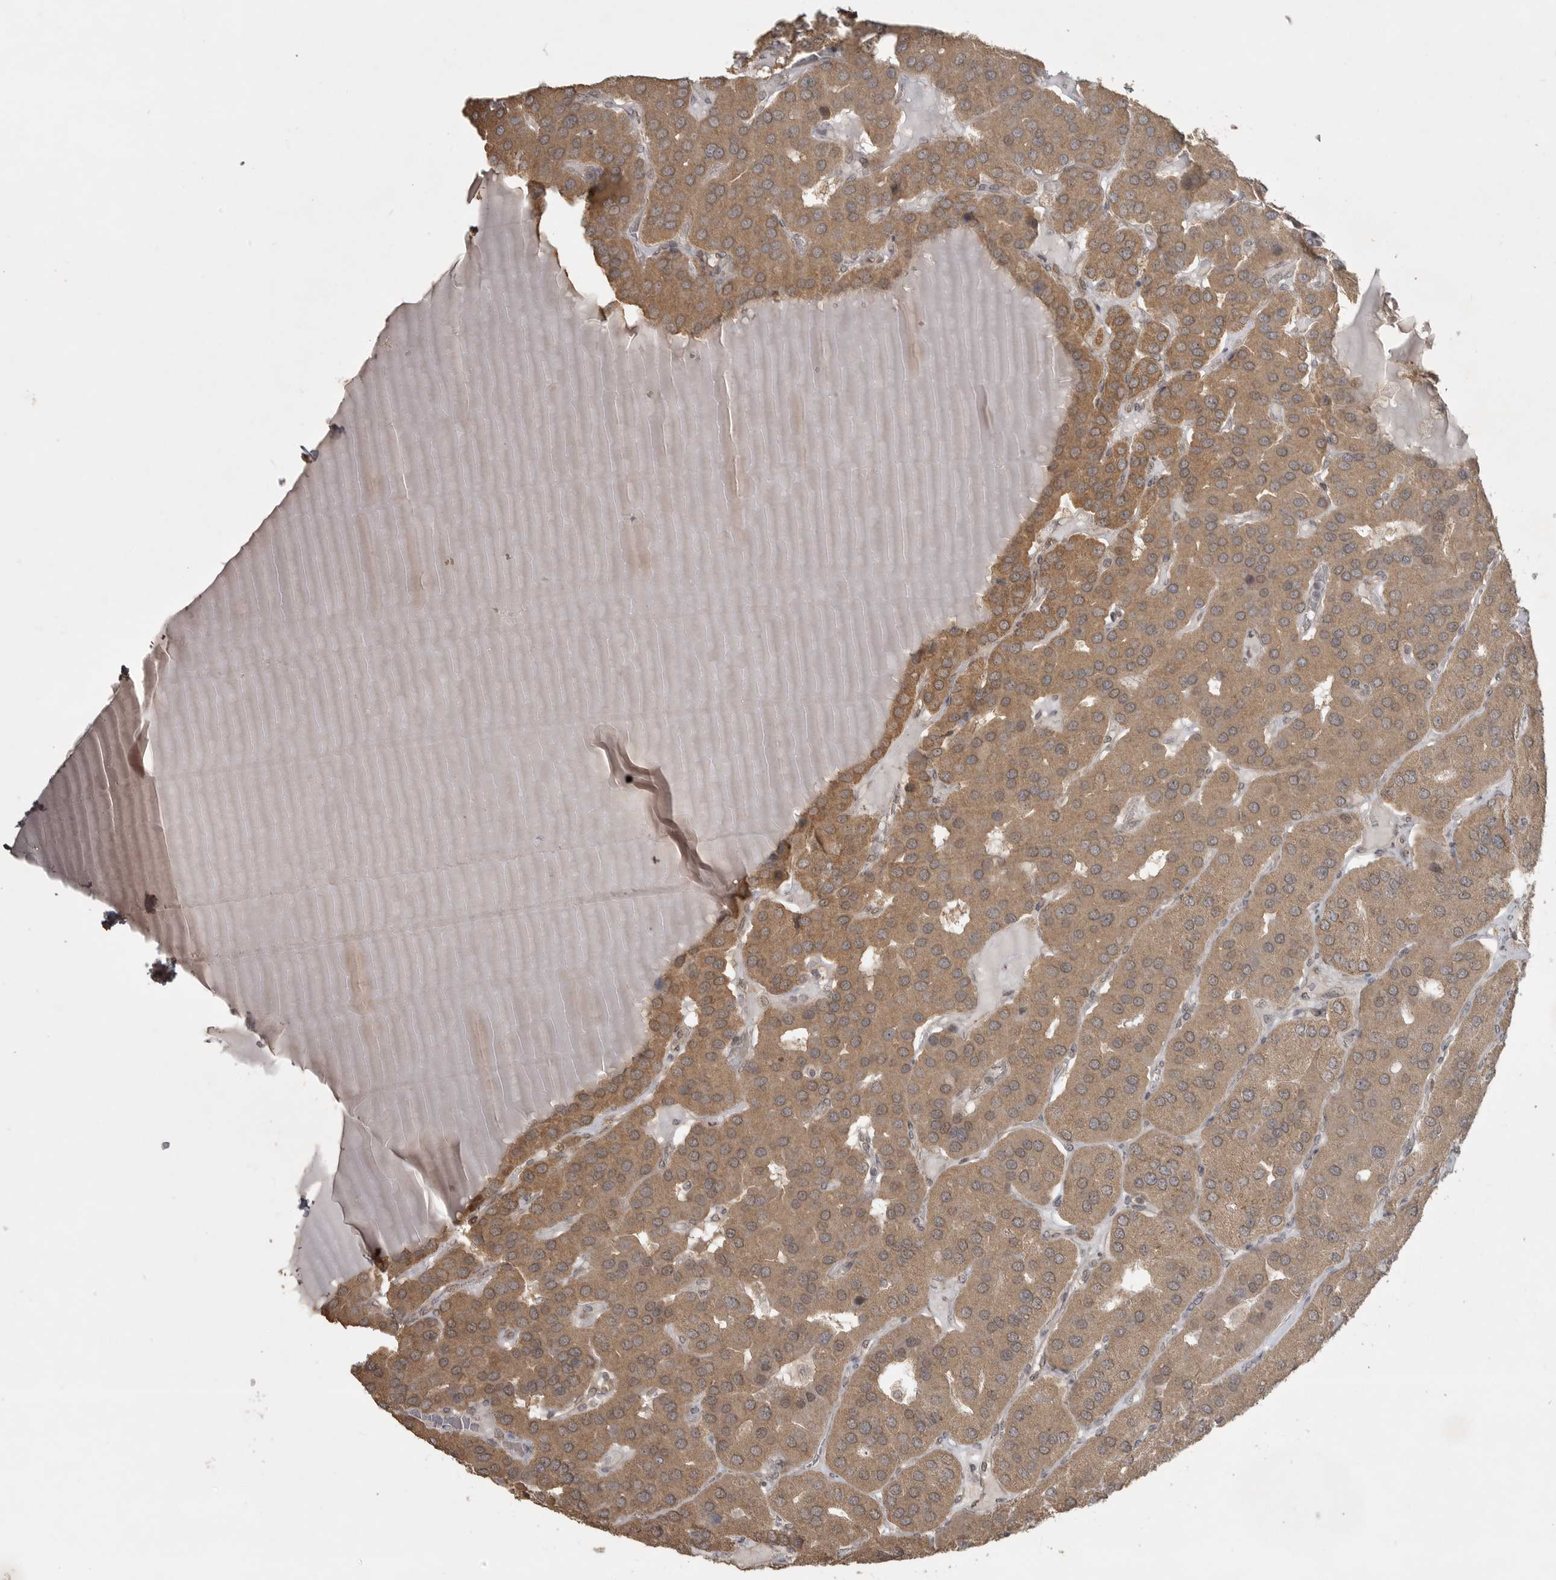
{"staining": {"intensity": "moderate", "quantity": ">75%", "location": "cytoplasmic/membranous"}, "tissue": "parathyroid gland", "cell_type": "Glandular cells", "image_type": "normal", "snomed": [{"axis": "morphology", "description": "Normal tissue, NOS"}, {"axis": "morphology", "description": "Adenoma, NOS"}, {"axis": "topography", "description": "Parathyroid gland"}], "caption": "Glandular cells demonstrate medium levels of moderate cytoplasmic/membranous expression in about >75% of cells in unremarkable human parathyroid gland. (IHC, brightfield microscopy, high magnification).", "gene": "LLGL1", "patient": {"sex": "female", "age": 86}}